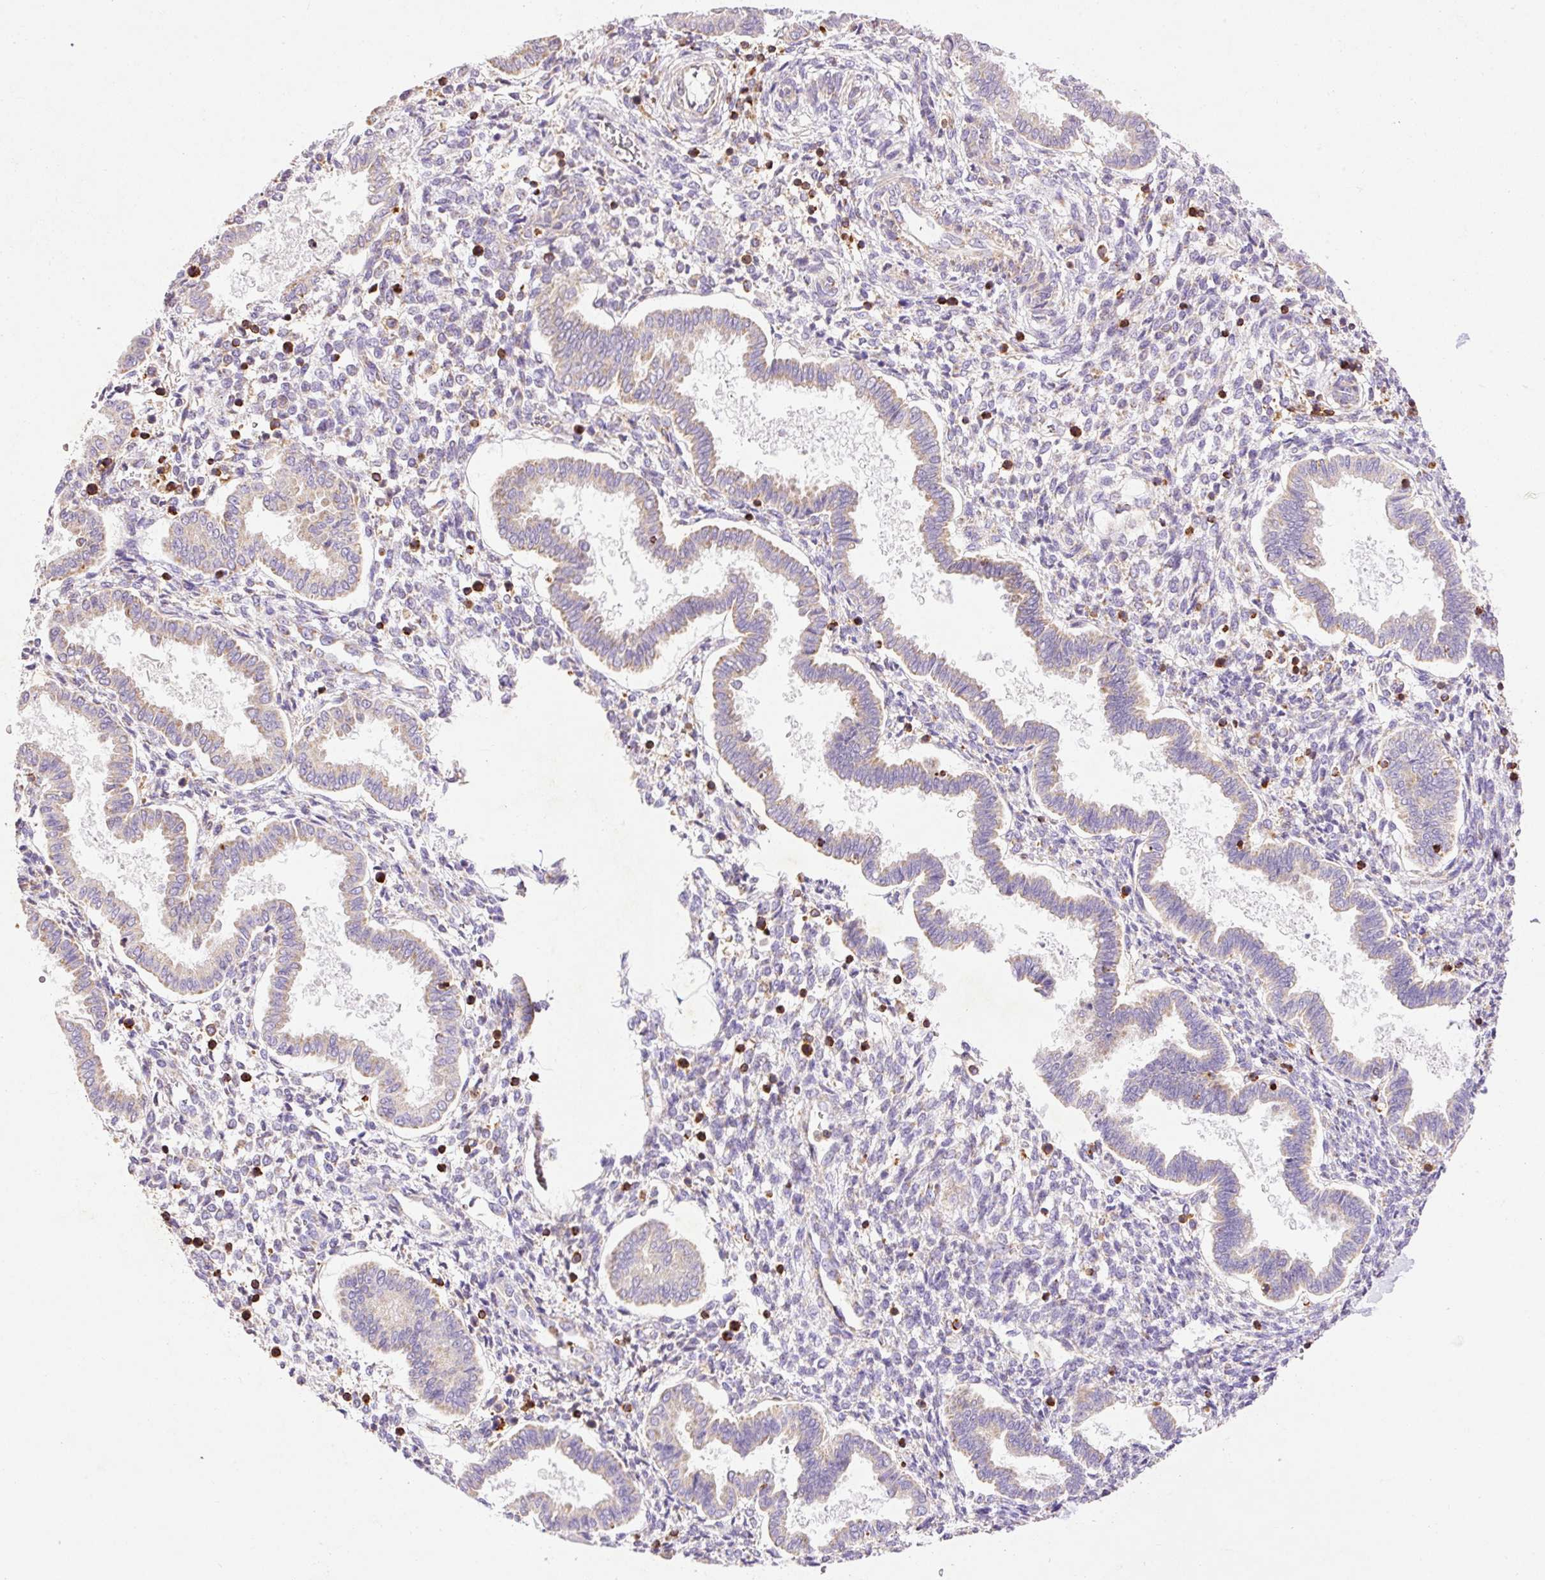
{"staining": {"intensity": "negative", "quantity": "none", "location": "none"}, "tissue": "endometrium", "cell_type": "Cells in endometrial stroma", "image_type": "normal", "snomed": [{"axis": "morphology", "description": "Normal tissue, NOS"}, {"axis": "topography", "description": "Endometrium"}], "caption": "A photomicrograph of human endometrium is negative for staining in cells in endometrial stroma. The staining is performed using DAB brown chromogen with nuclei counter-stained in using hematoxylin.", "gene": "IMMT", "patient": {"sex": "female", "age": 24}}